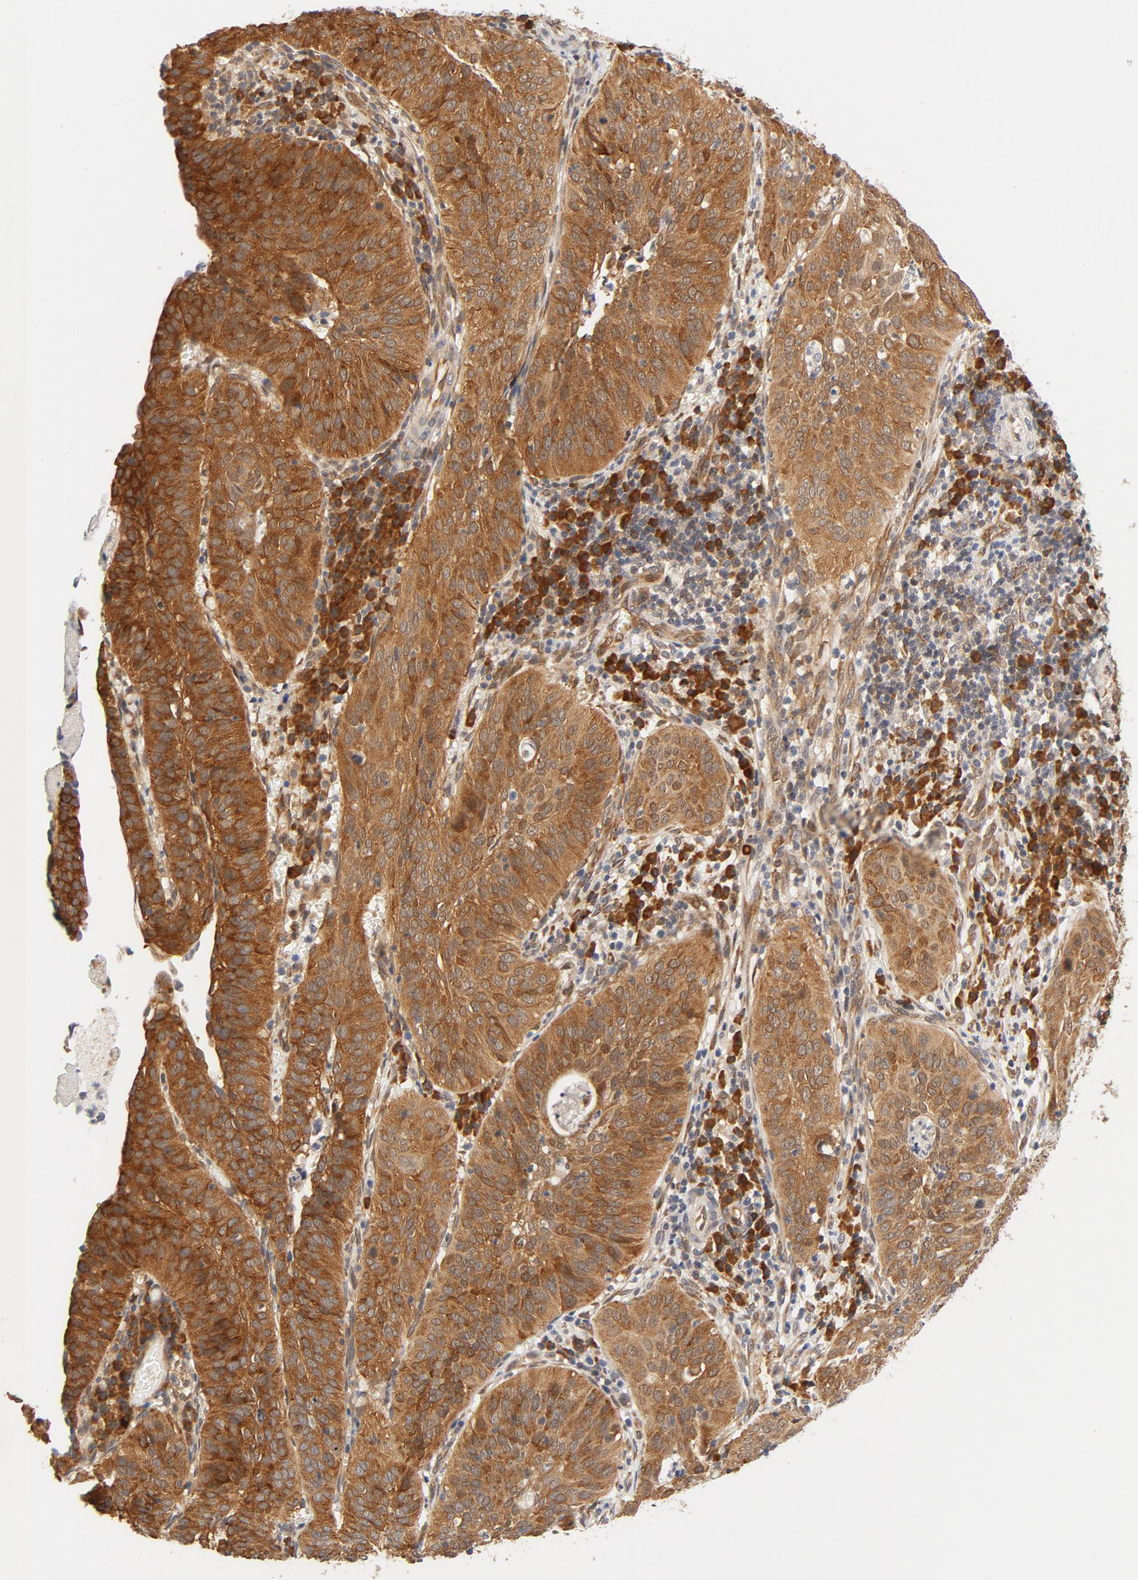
{"staining": {"intensity": "moderate", "quantity": ">75%", "location": "cytoplasmic/membranous"}, "tissue": "cervical cancer", "cell_type": "Tumor cells", "image_type": "cancer", "snomed": [{"axis": "morphology", "description": "Squamous cell carcinoma, NOS"}, {"axis": "topography", "description": "Cervix"}], "caption": "Immunohistochemistry (IHC) of cervical squamous cell carcinoma shows medium levels of moderate cytoplasmic/membranous positivity in about >75% of tumor cells. (brown staining indicates protein expression, while blue staining denotes nuclei).", "gene": "EIF4E", "patient": {"sex": "female", "age": 39}}